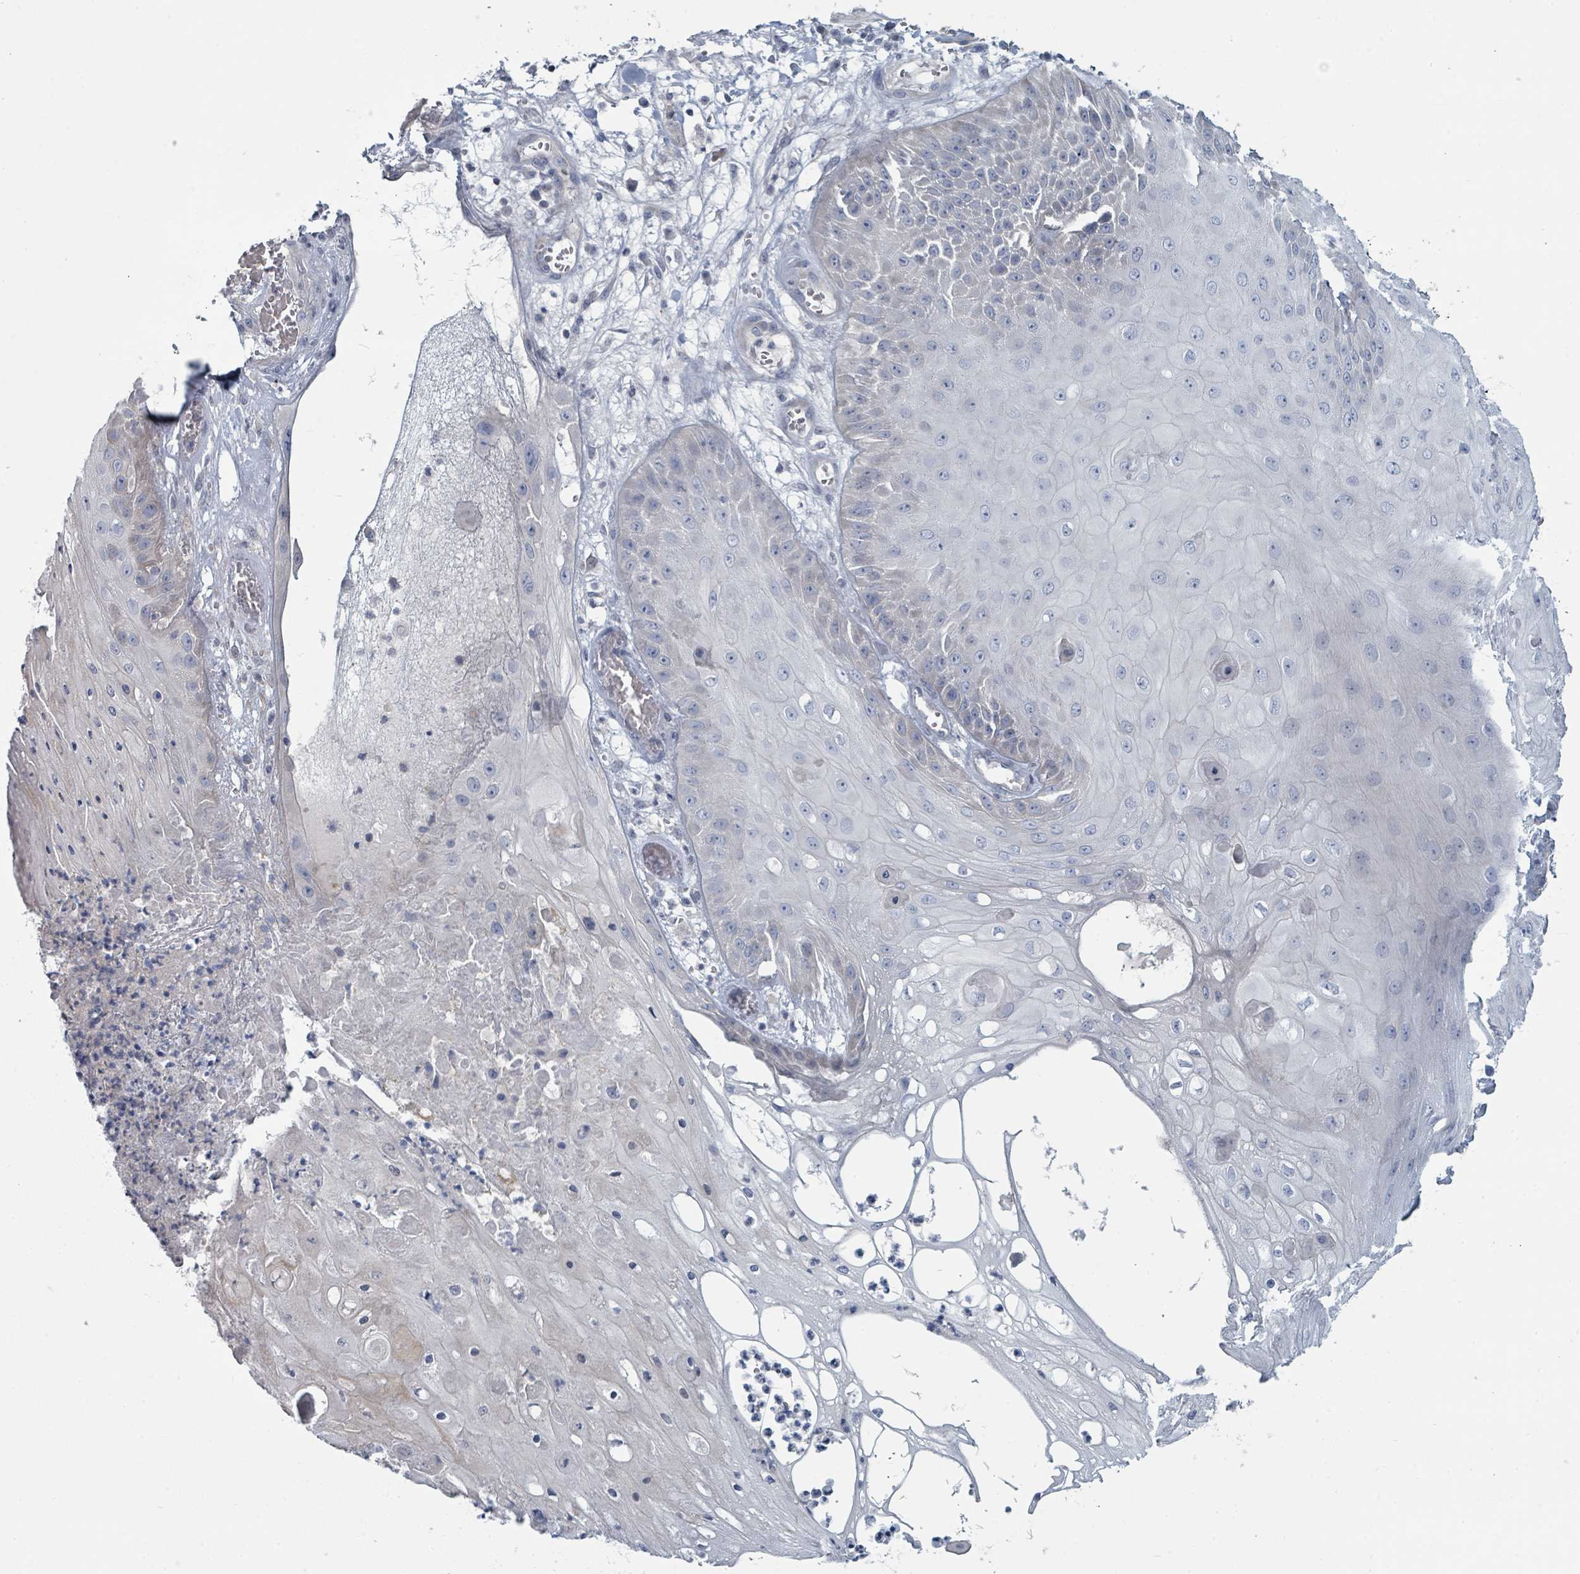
{"staining": {"intensity": "negative", "quantity": "none", "location": "none"}, "tissue": "skin cancer", "cell_type": "Tumor cells", "image_type": "cancer", "snomed": [{"axis": "morphology", "description": "Squamous cell carcinoma, NOS"}, {"axis": "topography", "description": "Skin"}], "caption": "A photomicrograph of human squamous cell carcinoma (skin) is negative for staining in tumor cells.", "gene": "SLC25A45", "patient": {"sex": "male", "age": 70}}